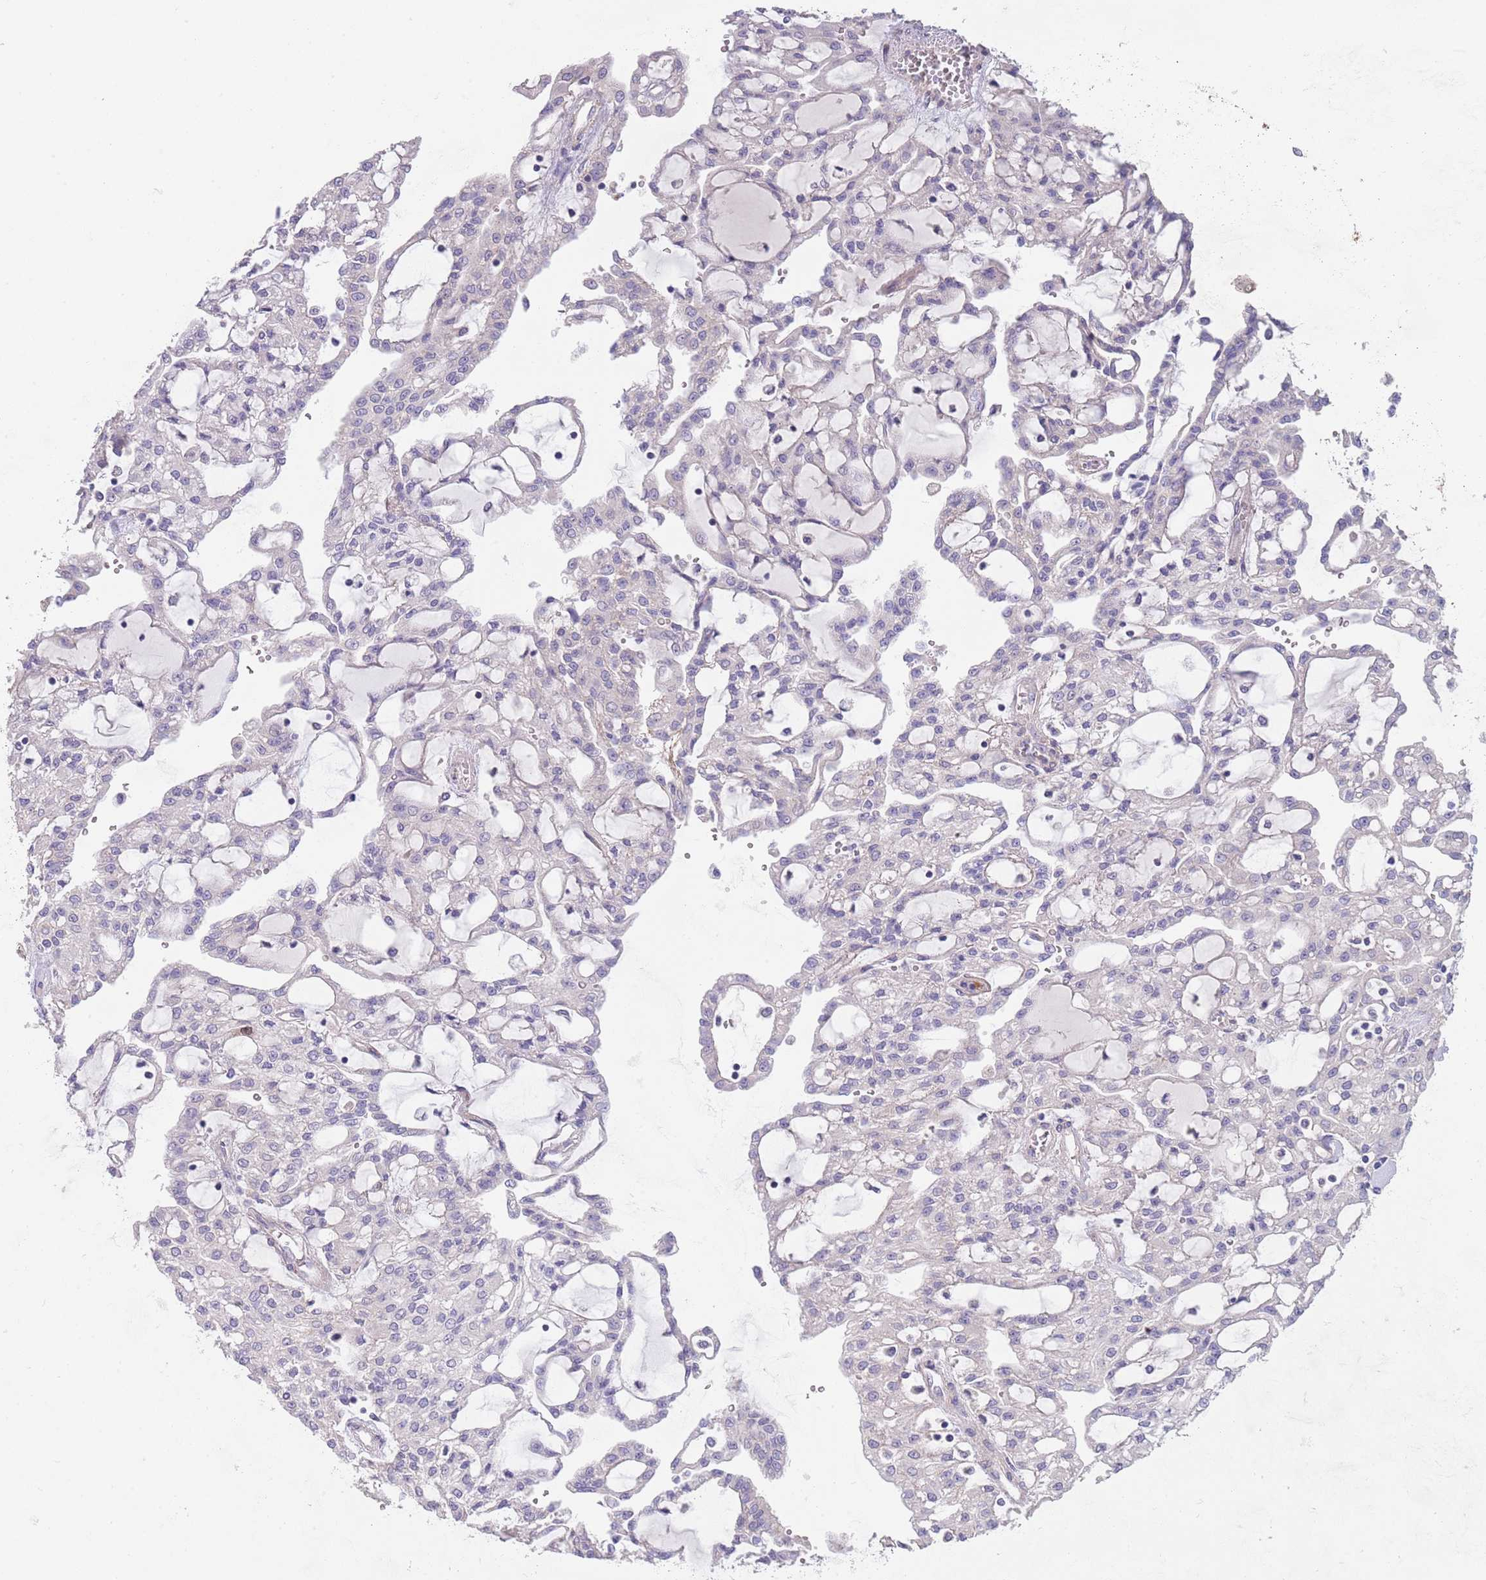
{"staining": {"intensity": "negative", "quantity": "none", "location": "none"}, "tissue": "renal cancer", "cell_type": "Tumor cells", "image_type": "cancer", "snomed": [{"axis": "morphology", "description": "Adenocarcinoma, NOS"}, {"axis": "topography", "description": "Kidney"}], "caption": "The IHC photomicrograph has no significant positivity in tumor cells of renal cancer (adenocarcinoma) tissue. (Brightfield microscopy of DAB immunohistochemistry (IHC) at high magnification).", "gene": "PIMREG", "patient": {"sex": "male", "age": 63}}